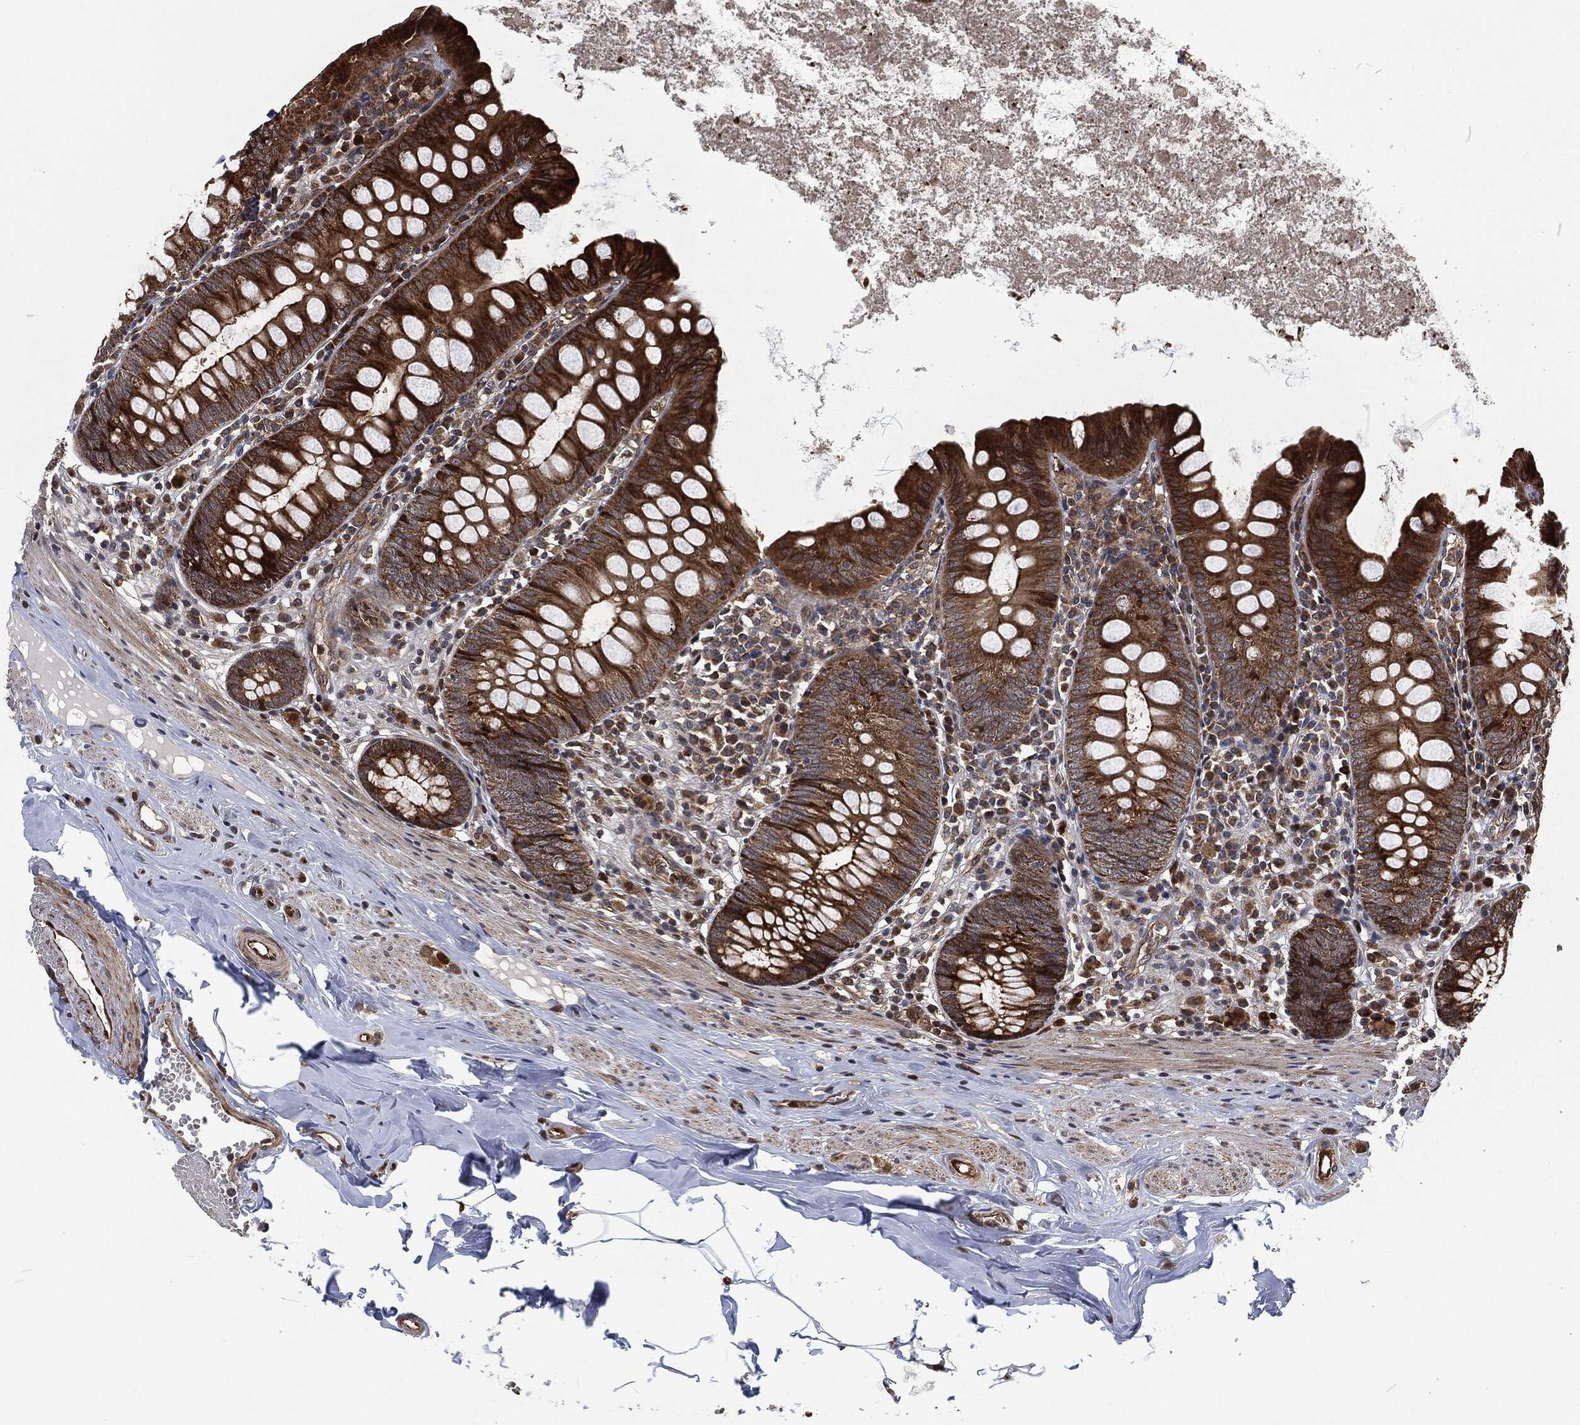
{"staining": {"intensity": "strong", "quantity": "25%-75%", "location": "cytoplasmic/membranous"}, "tissue": "appendix", "cell_type": "Glandular cells", "image_type": "normal", "snomed": [{"axis": "morphology", "description": "Normal tissue, NOS"}, {"axis": "topography", "description": "Appendix"}], "caption": "High-power microscopy captured an IHC micrograph of normal appendix, revealing strong cytoplasmic/membranous expression in approximately 25%-75% of glandular cells.", "gene": "CMPK2", "patient": {"sex": "female", "age": 82}}